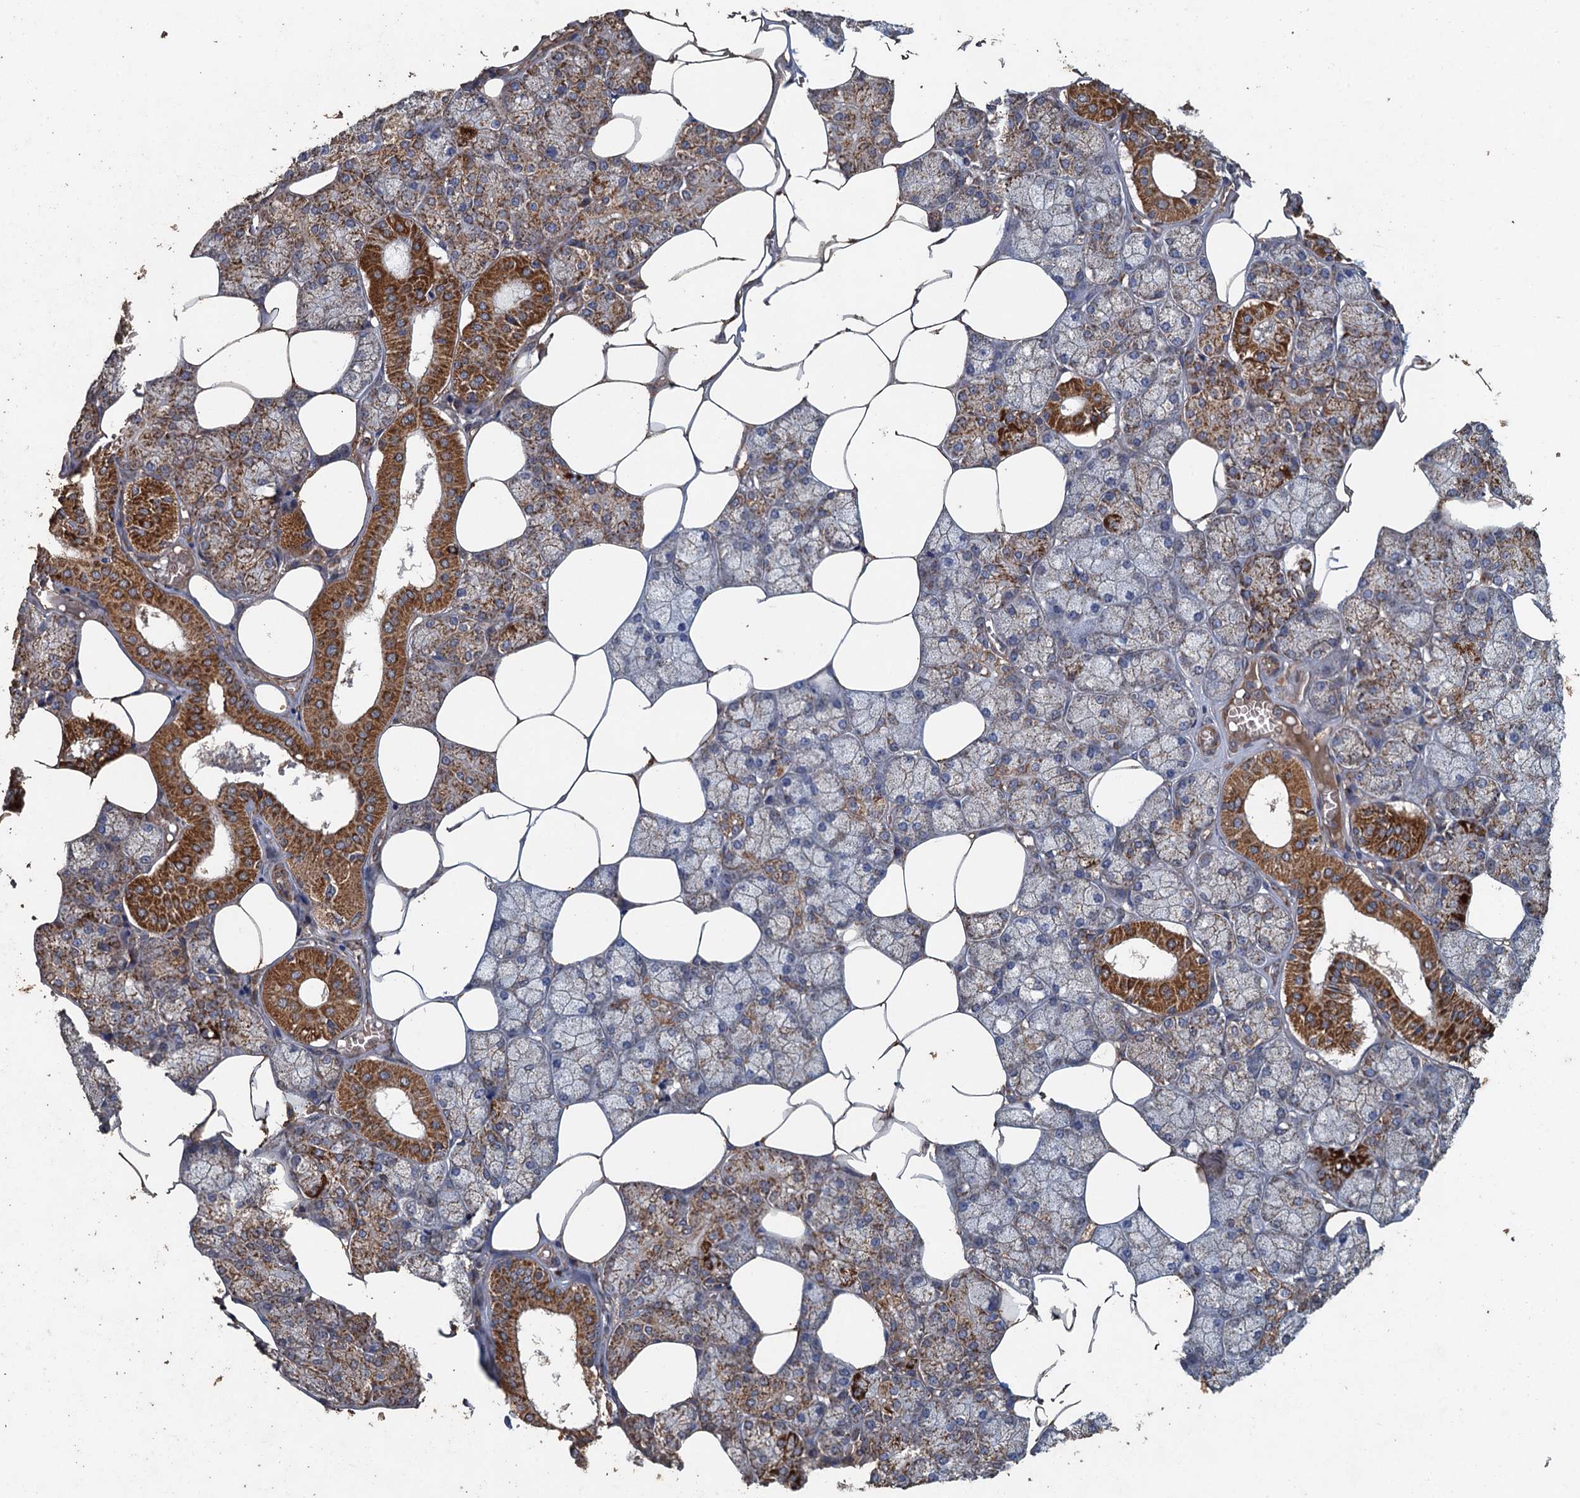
{"staining": {"intensity": "moderate", "quantity": "25%-75%", "location": "cytoplasmic/membranous"}, "tissue": "salivary gland", "cell_type": "Glandular cells", "image_type": "normal", "snomed": [{"axis": "morphology", "description": "Normal tissue, NOS"}, {"axis": "topography", "description": "Salivary gland"}], "caption": "Moderate cytoplasmic/membranous positivity for a protein is identified in about 25%-75% of glandular cells of unremarkable salivary gland using immunohistochemistry (IHC).", "gene": "BCS1L", "patient": {"sex": "male", "age": 62}}